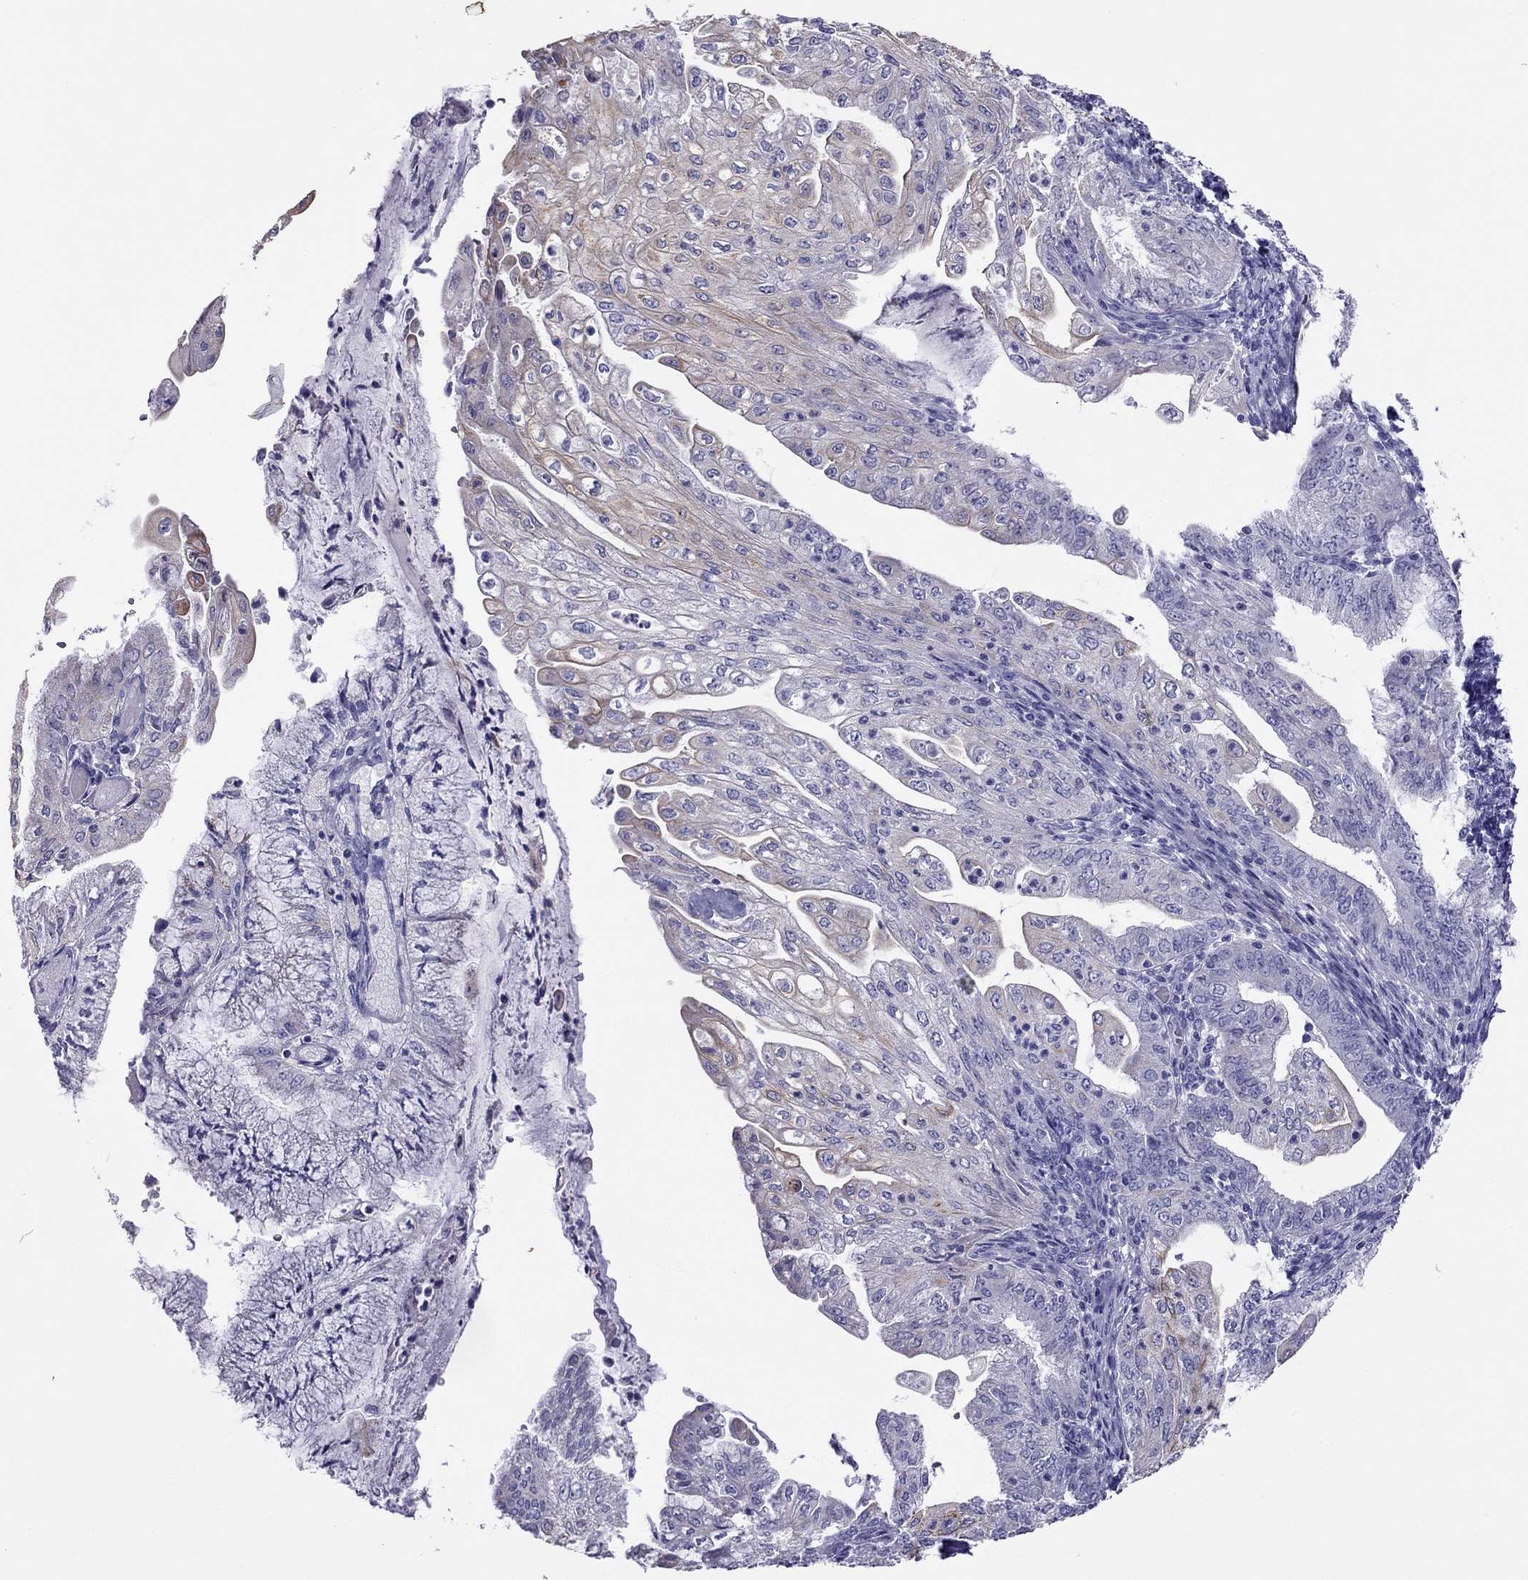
{"staining": {"intensity": "weak", "quantity": "<25%", "location": "cytoplasmic/membranous"}, "tissue": "endometrial cancer", "cell_type": "Tumor cells", "image_type": "cancer", "snomed": [{"axis": "morphology", "description": "Adenocarcinoma, NOS"}, {"axis": "topography", "description": "Endometrium"}], "caption": "IHC photomicrograph of human endometrial cancer stained for a protein (brown), which shows no staining in tumor cells.", "gene": "MAEL", "patient": {"sex": "female", "age": 55}}